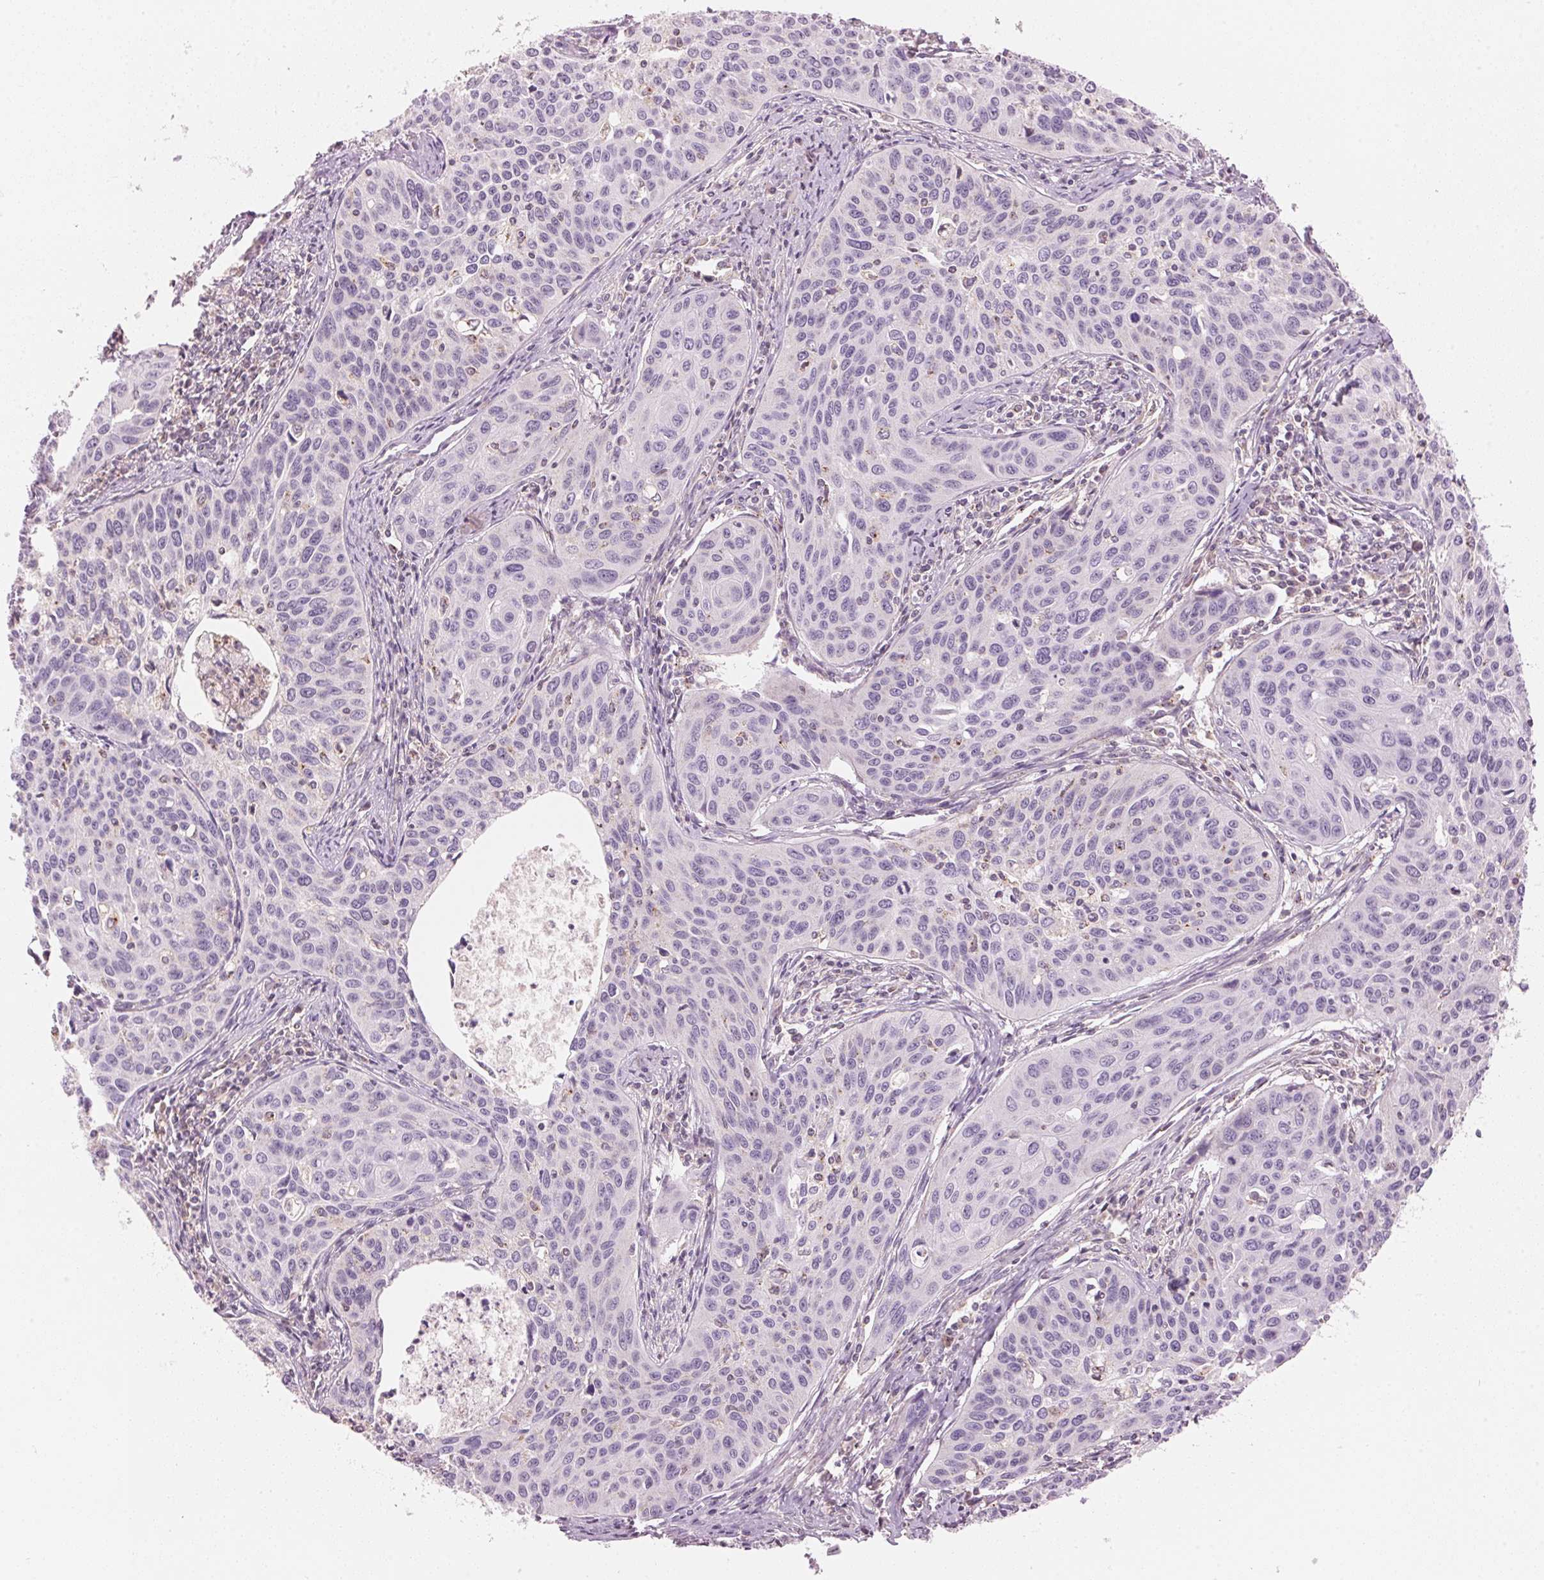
{"staining": {"intensity": "negative", "quantity": "none", "location": "none"}, "tissue": "cervical cancer", "cell_type": "Tumor cells", "image_type": "cancer", "snomed": [{"axis": "morphology", "description": "Squamous cell carcinoma, NOS"}, {"axis": "topography", "description": "Cervix"}], "caption": "Tumor cells show no significant protein positivity in cervical cancer.", "gene": "HOXB13", "patient": {"sex": "female", "age": 31}}